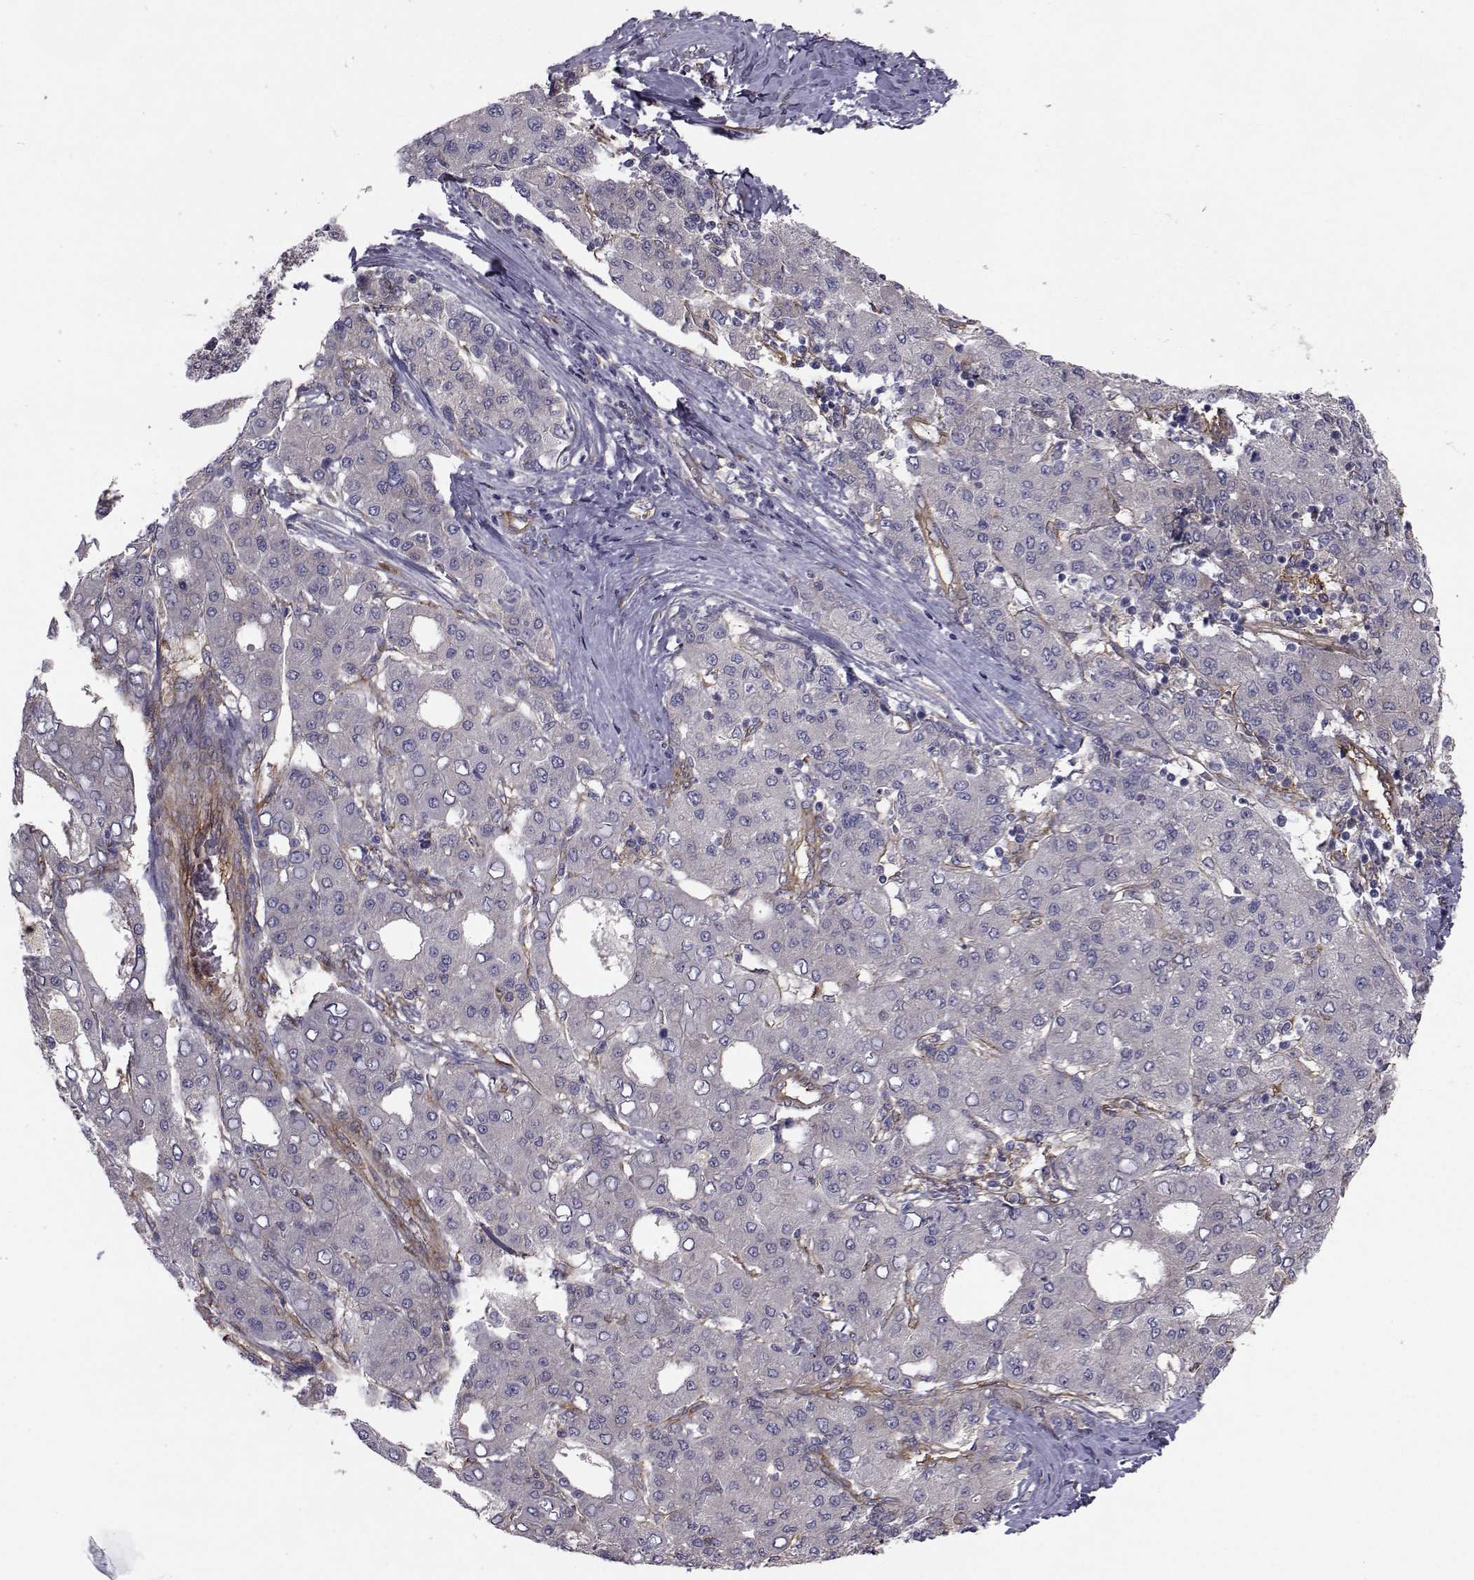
{"staining": {"intensity": "weak", "quantity": "<25%", "location": "cytoplasmic/membranous"}, "tissue": "liver cancer", "cell_type": "Tumor cells", "image_type": "cancer", "snomed": [{"axis": "morphology", "description": "Carcinoma, Hepatocellular, NOS"}, {"axis": "topography", "description": "Liver"}], "caption": "Immunohistochemistry (IHC) of human liver hepatocellular carcinoma reveals no staining in tumor cells.", "gene": "TRIP10", "patient": {"sex": "male", "age": 65}}